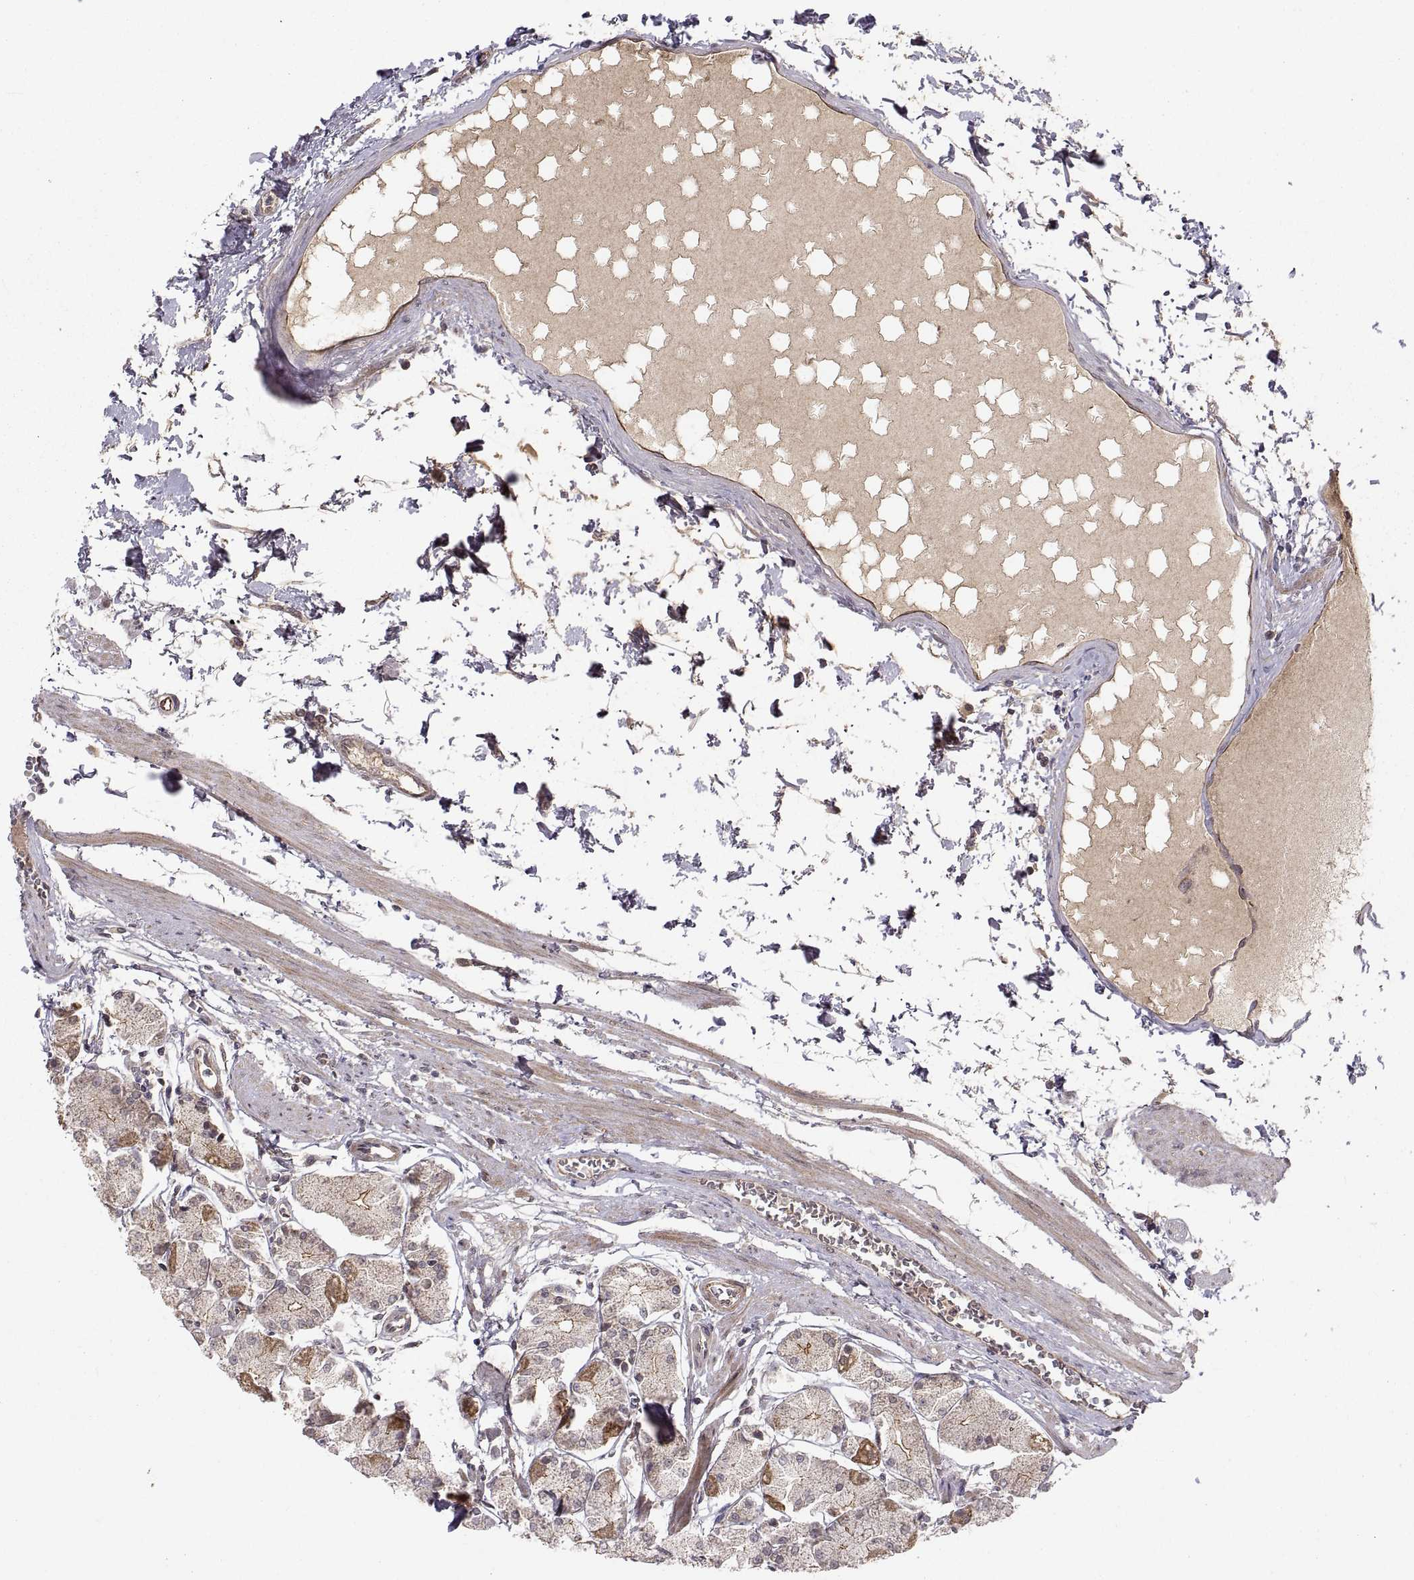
{"staining": {"intensity": "strong", "quantity": "<25%", "location": "cytoplasmic/membranous"}, "tissue": "stomach", "cell_type": "Glandular cells", "image_type": "normal", "snomed": [{"axis": "morphology", "description": "Normal tissue, NOS"}, {"axis": "topography", "description": "Stomach, upper"}], "caption": "Immunohistochemical staining of normal stomach demonstrates <25% levels of strong cytoplasmic/membranous protein expression in approximately <25% of glandular cells.", "gene": "ABL2", "patient": {"sex": "male", "age": 60}}